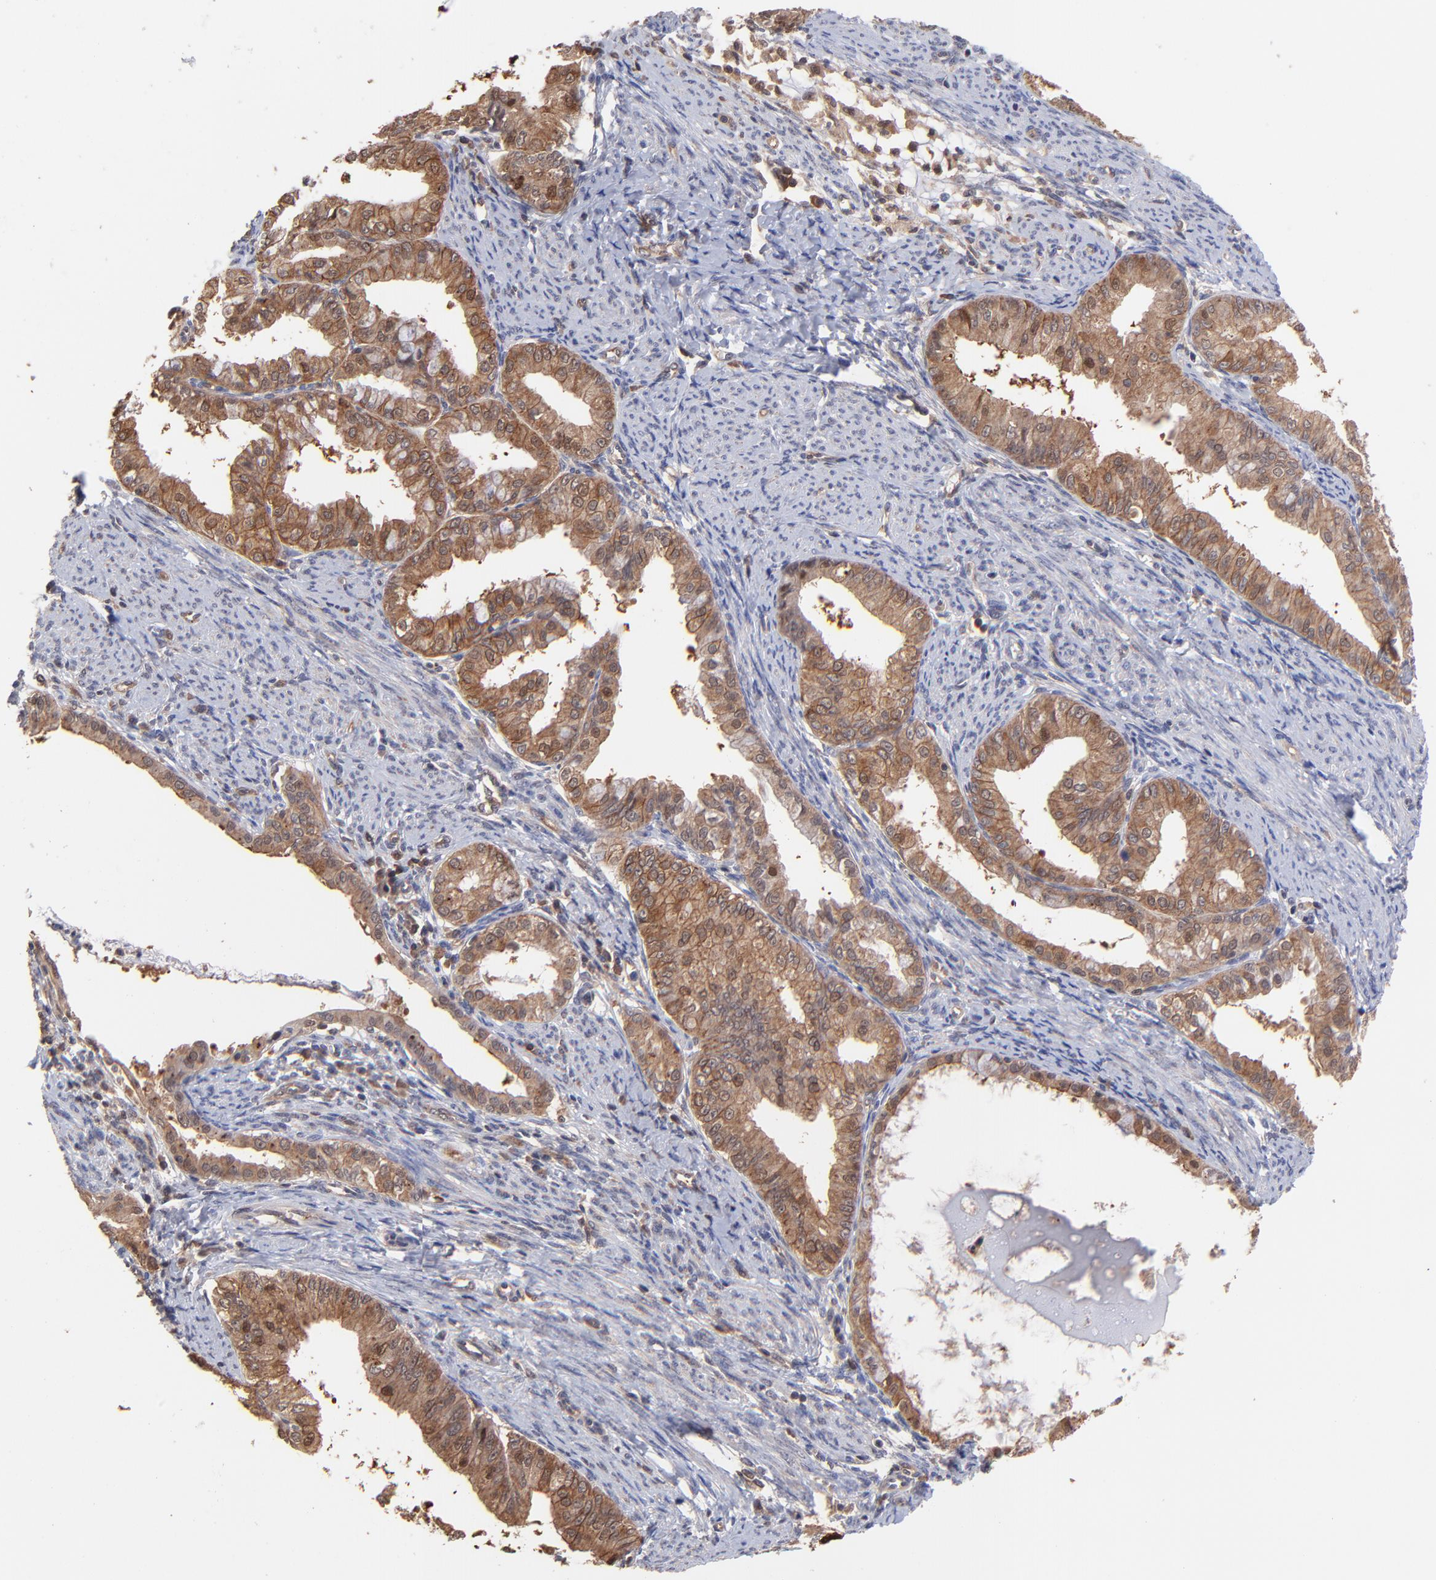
{"staining": {"intensity": "strong", "quantity": ">75%", "location": "cytoplasmic/membranous,nuclear"}, "tissue": "endometrial cancer", "cell_type": "Tumor cells", "image_type": "cancer", "snomed": [{"axis": "morphology", "description": "Adenocarcinoma, NOS"}, {"axis": "topography", "description": "Endometrium"}], "caption": "About >75% of tumor cells in human endometrial cancer (adenocarcinoma) display strong cytoplasmic/membranous and nuclear protein expression as visualized by brown immunohistochemical staining.", "gene": "PSMA6", "patient": {"sex": "female", "age": 76}}